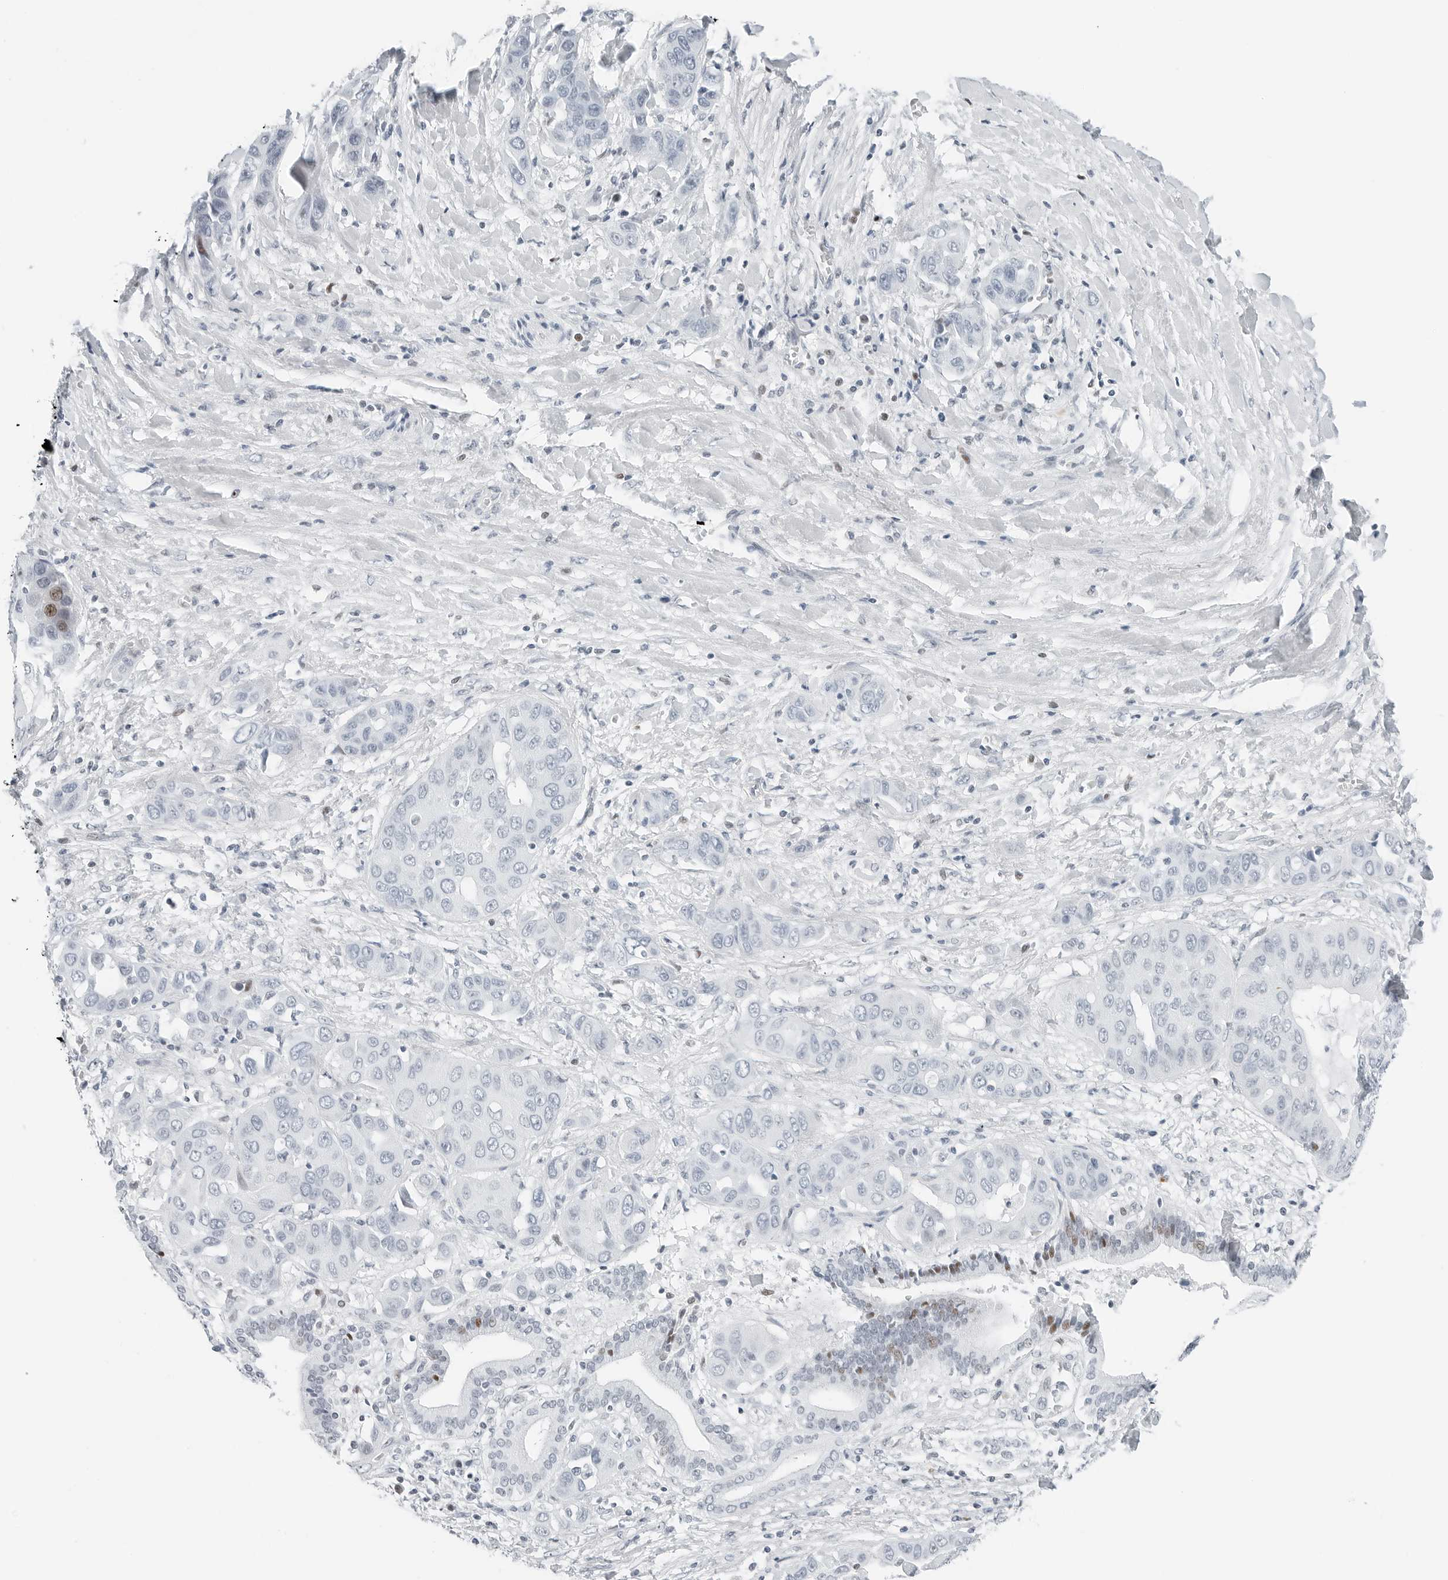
{"staining": {"intensity": "weak", "quantity": "<25%", "location": "nuclear"}, "tissue": "liver cancer", "cell_type": "Tumor cells", "image_type": "cancer", "snomed": [{"axis": "morphology", "description": "Cholangiocarcinoma"}, {"axis": "topography", "description": "Liver"}], "caption": "Human liver cancer (cholangiocarcinoma) stained for a protein using IHC shows no staining in tumor cells.", "gene": "NTMT2", "patient": {"sex": "female", "age": 52}}